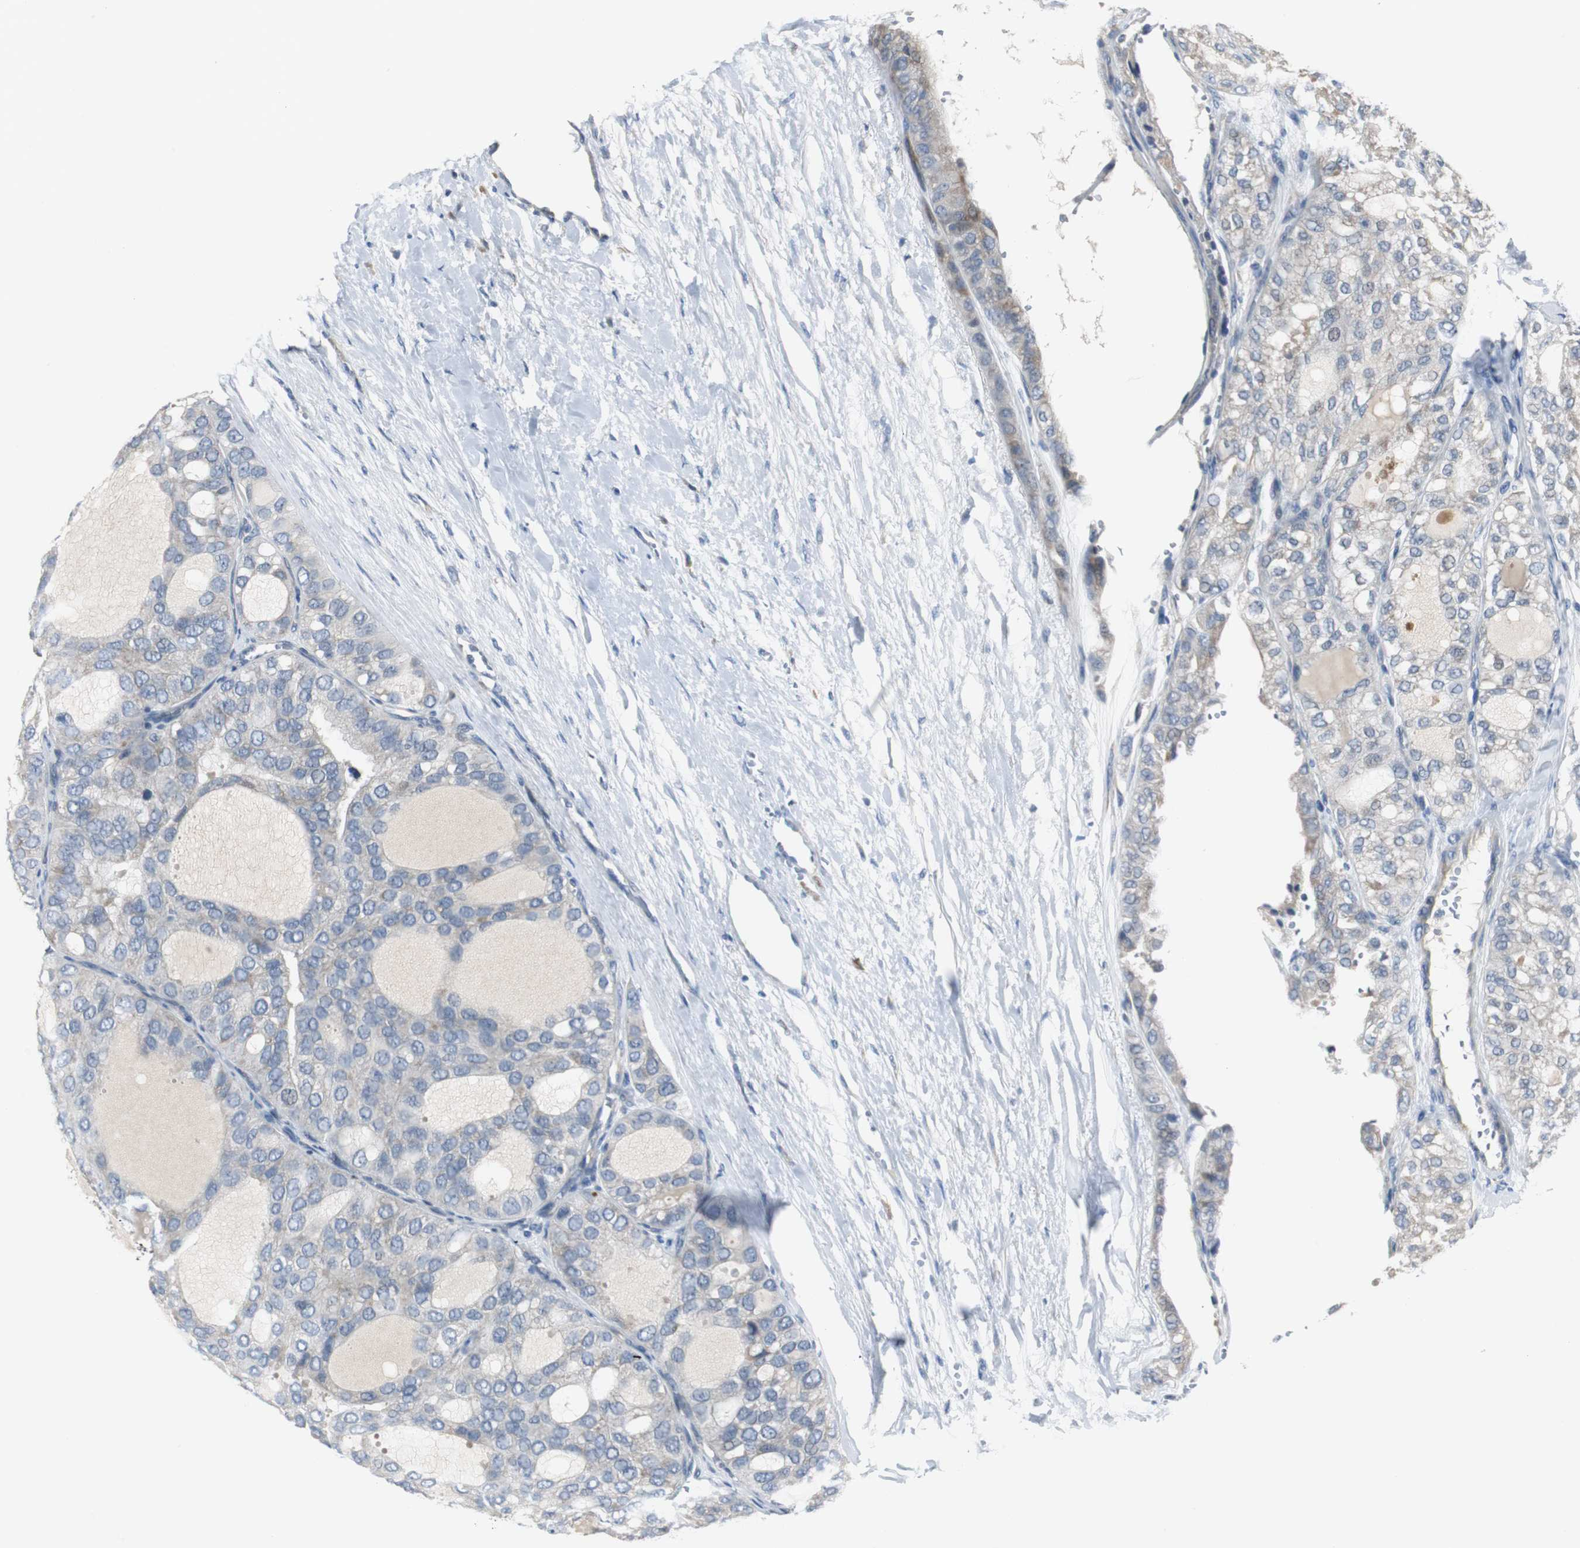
{"staining": {"intensity": "negative", "quantity": "none", "location": "none"}, "tissue": "thyroid cancer", "cell_type": "Tumor cells", "image_type": "cancer", "snomed": [{"axis": "morphology", "description": "Follicular adenoma carcinoma, NOS"}, {"axis": "topography", "description": "Thyroid gland"}], "caption": "DAB (3,3'-diaminobenzidine) immunohistochemical staining of thyroid follicular adenoma carcinoma reveals no significant positivity in tumor cells.", "gene": "MYT1", "patient": {"sex": "male", "age": 75}}